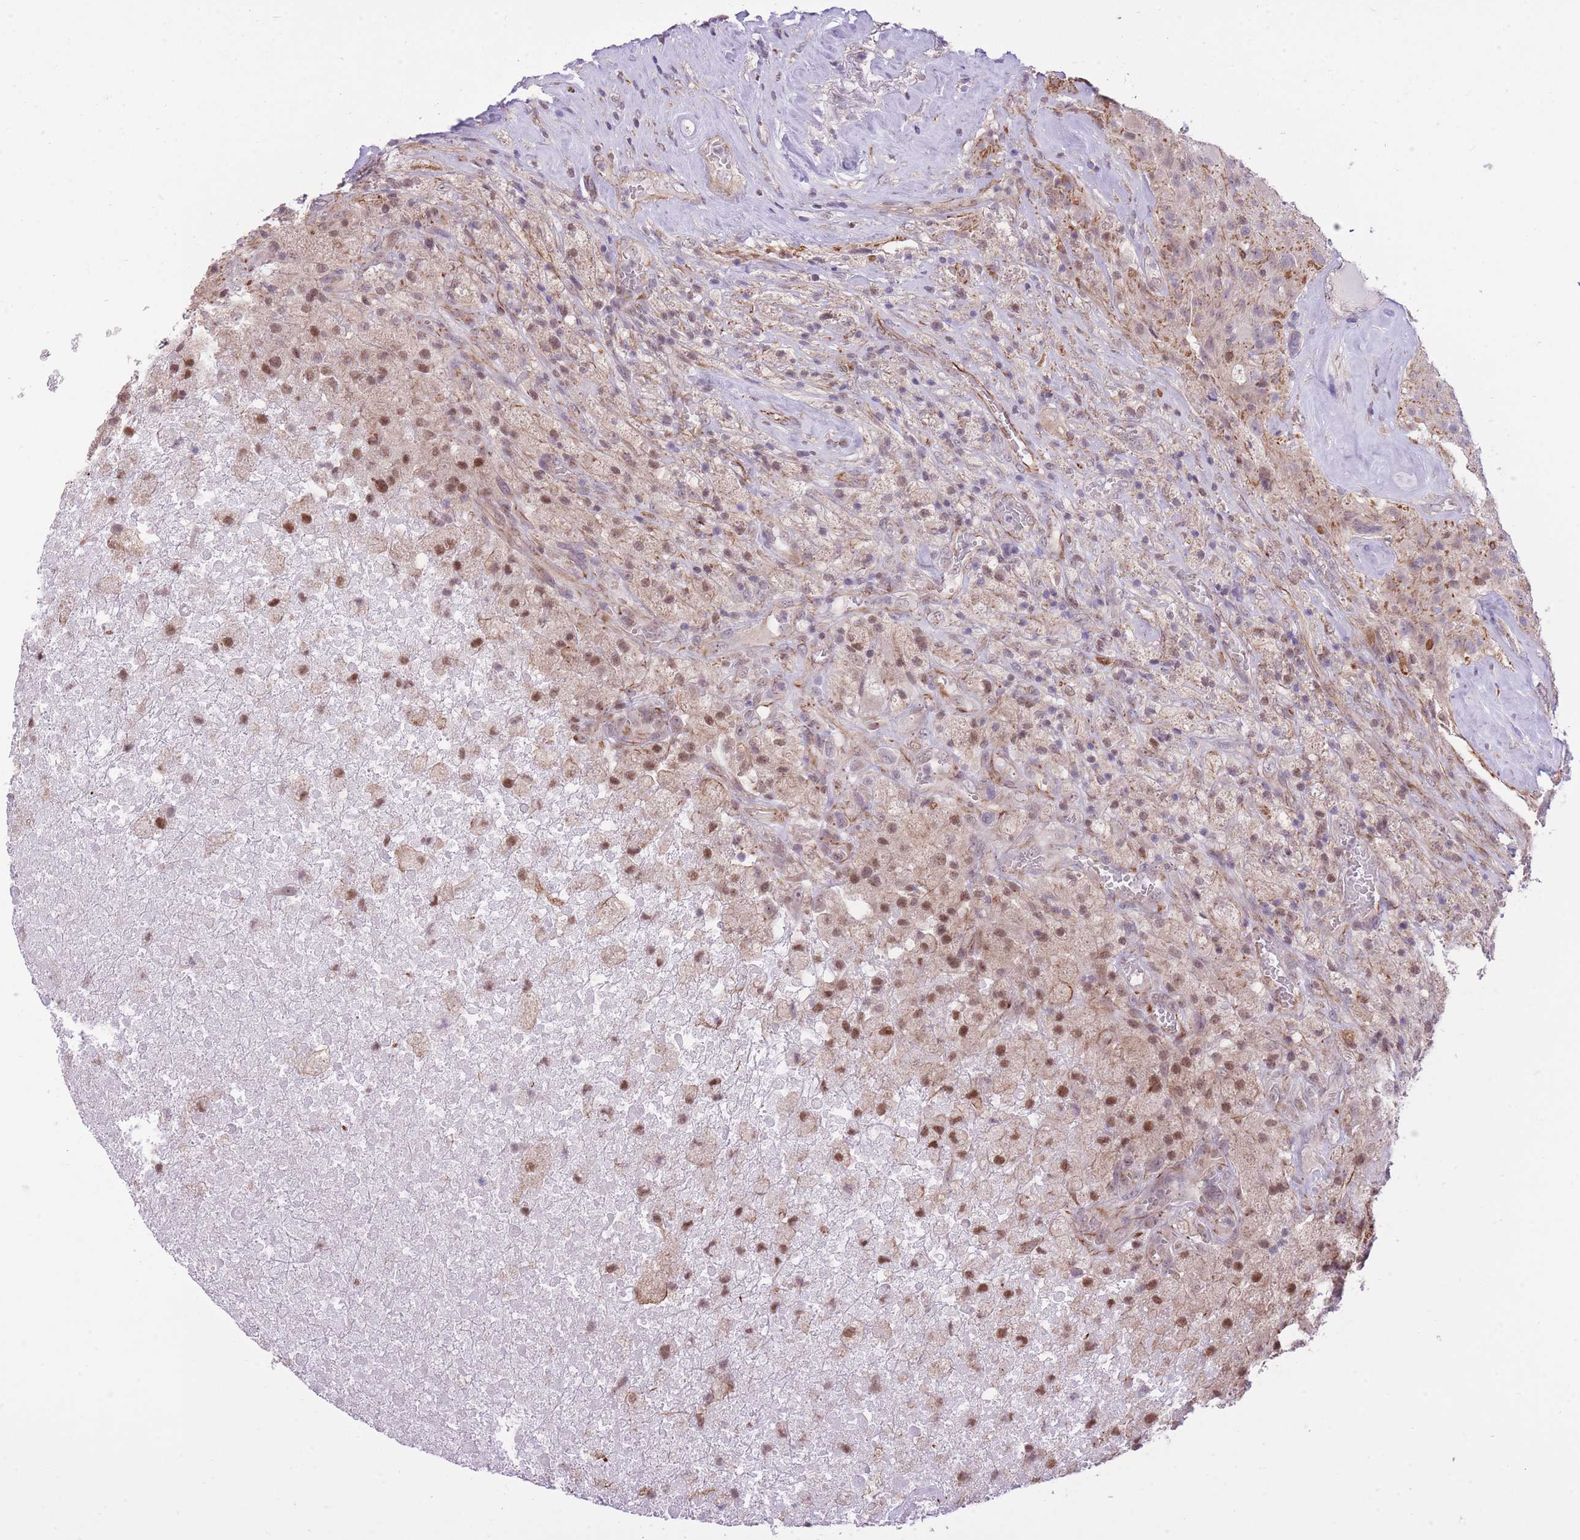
{"staining": {"intensity": "moderate", "quantity": "<25%", "location": "nuclear"}, "tissue": "glioma", "cell_type": "Tumor cells", "image_type": "cancer", "snomed": [{"axis": "morphology", "description": "Glioma, malignant, High grade"}, {"axis": "topography", "description": "Brain"}], "caption": "This histopathology image displays malignant glioma (high-grade) stained with immunohistochemistry to label a protein in brown. The nuclear of tumor cells show moderate positivity for the protein. Nuclei are counter-stained blue.", "gene": "ELL", "patient": {"sex": "male", "age": 69}}